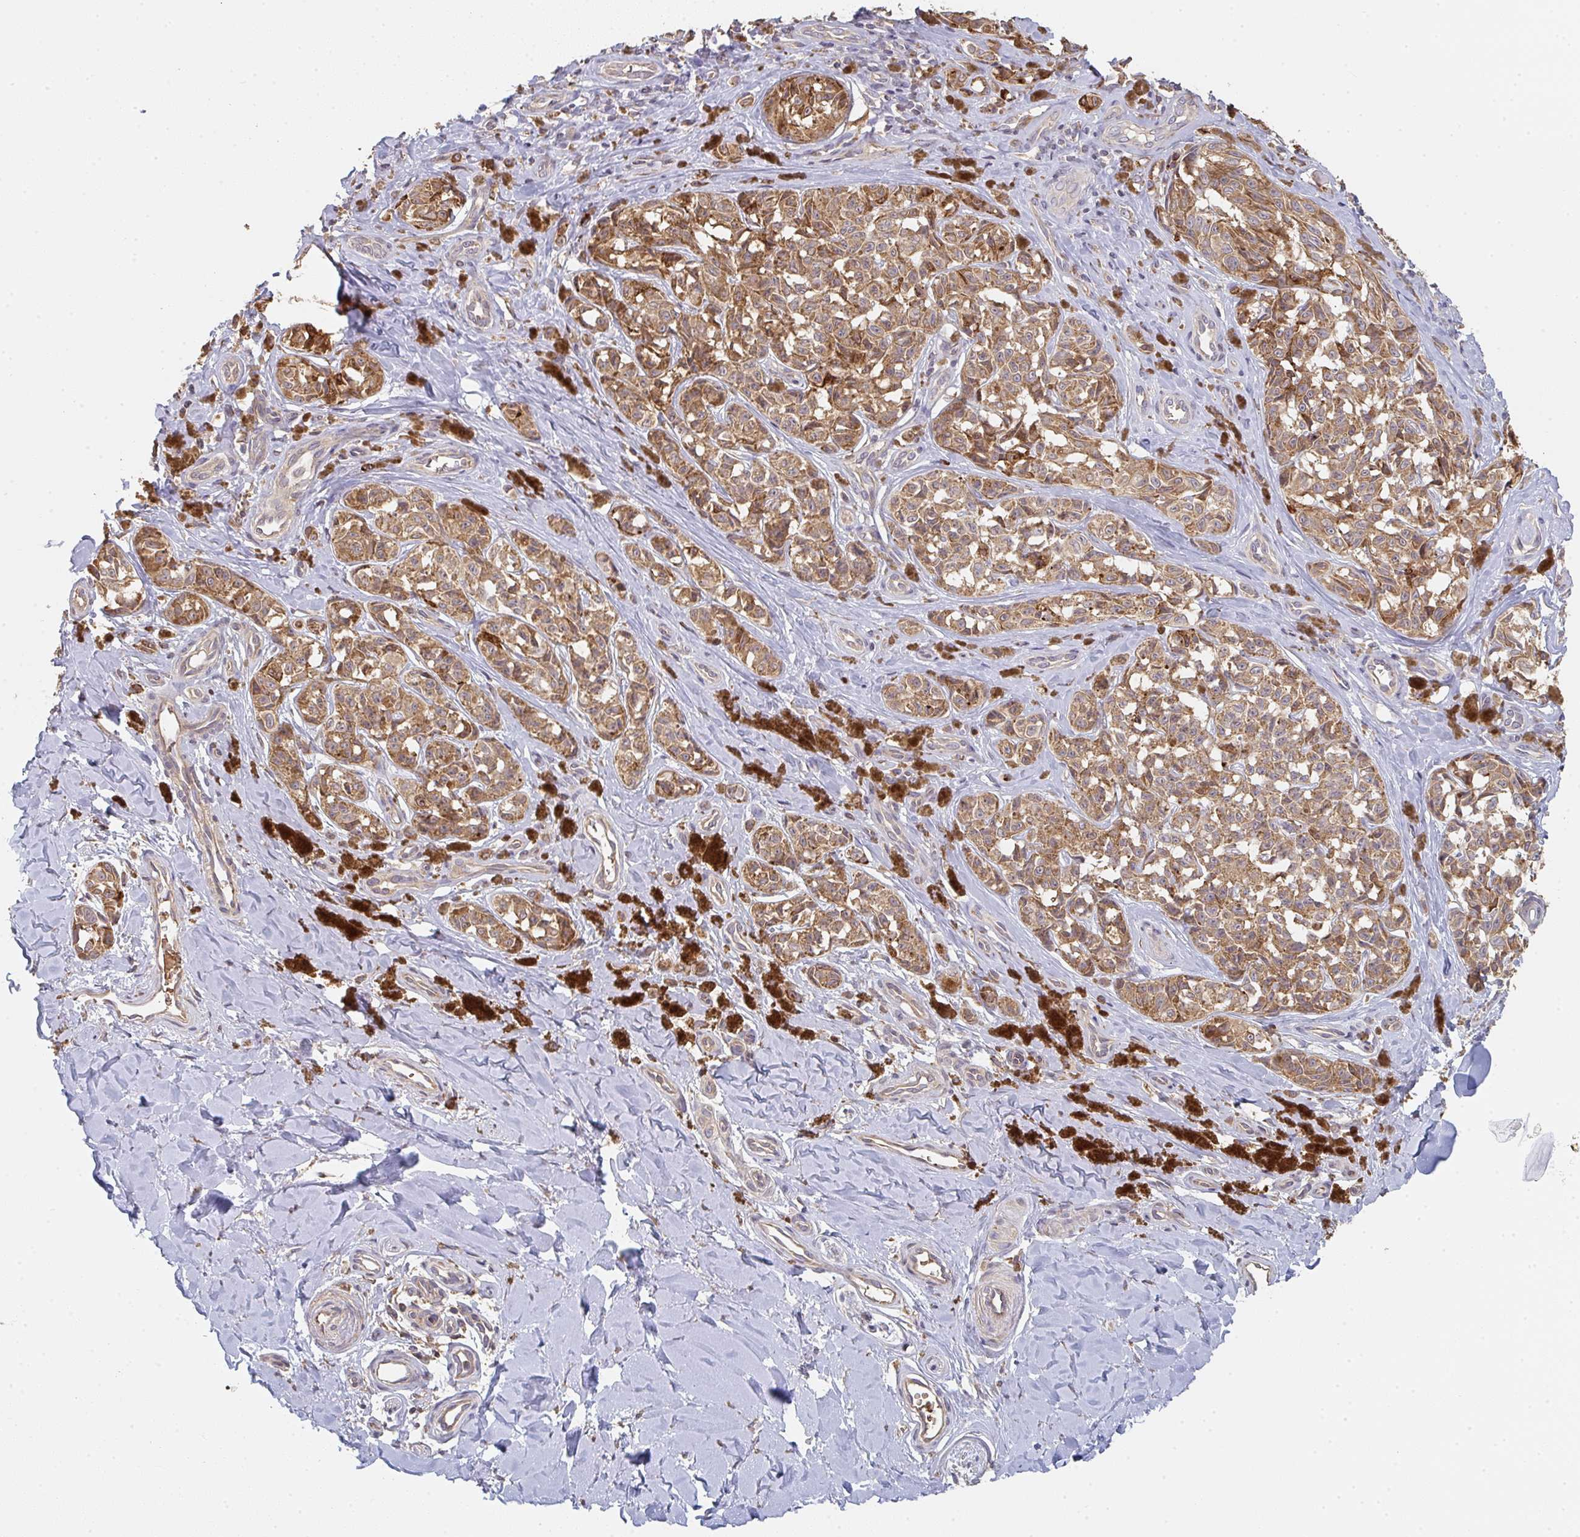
{"staining": {"intensity": "moderate", "quantity": ">75%", "location": "cytoplasmic/membranous"}, "tissue": "melanoma", "cell_type": "Tumor cells", "image_type": "cancer", "snomed": [{"axis": "morphology", "description": "Malignant melanoma, NOS"}, {"axis": "topography", "description": "Skin"}], "caption": "Melanoma tissue shows moderate cytoplasmic/membranous staining in approximately >75% of tumor cells, visualized by immunohistochemistry. (DAB = brown stain, brightfield microscopy at high magnification).", "gene": "POLG", "patient": {"sex": "female", "age": 65}}